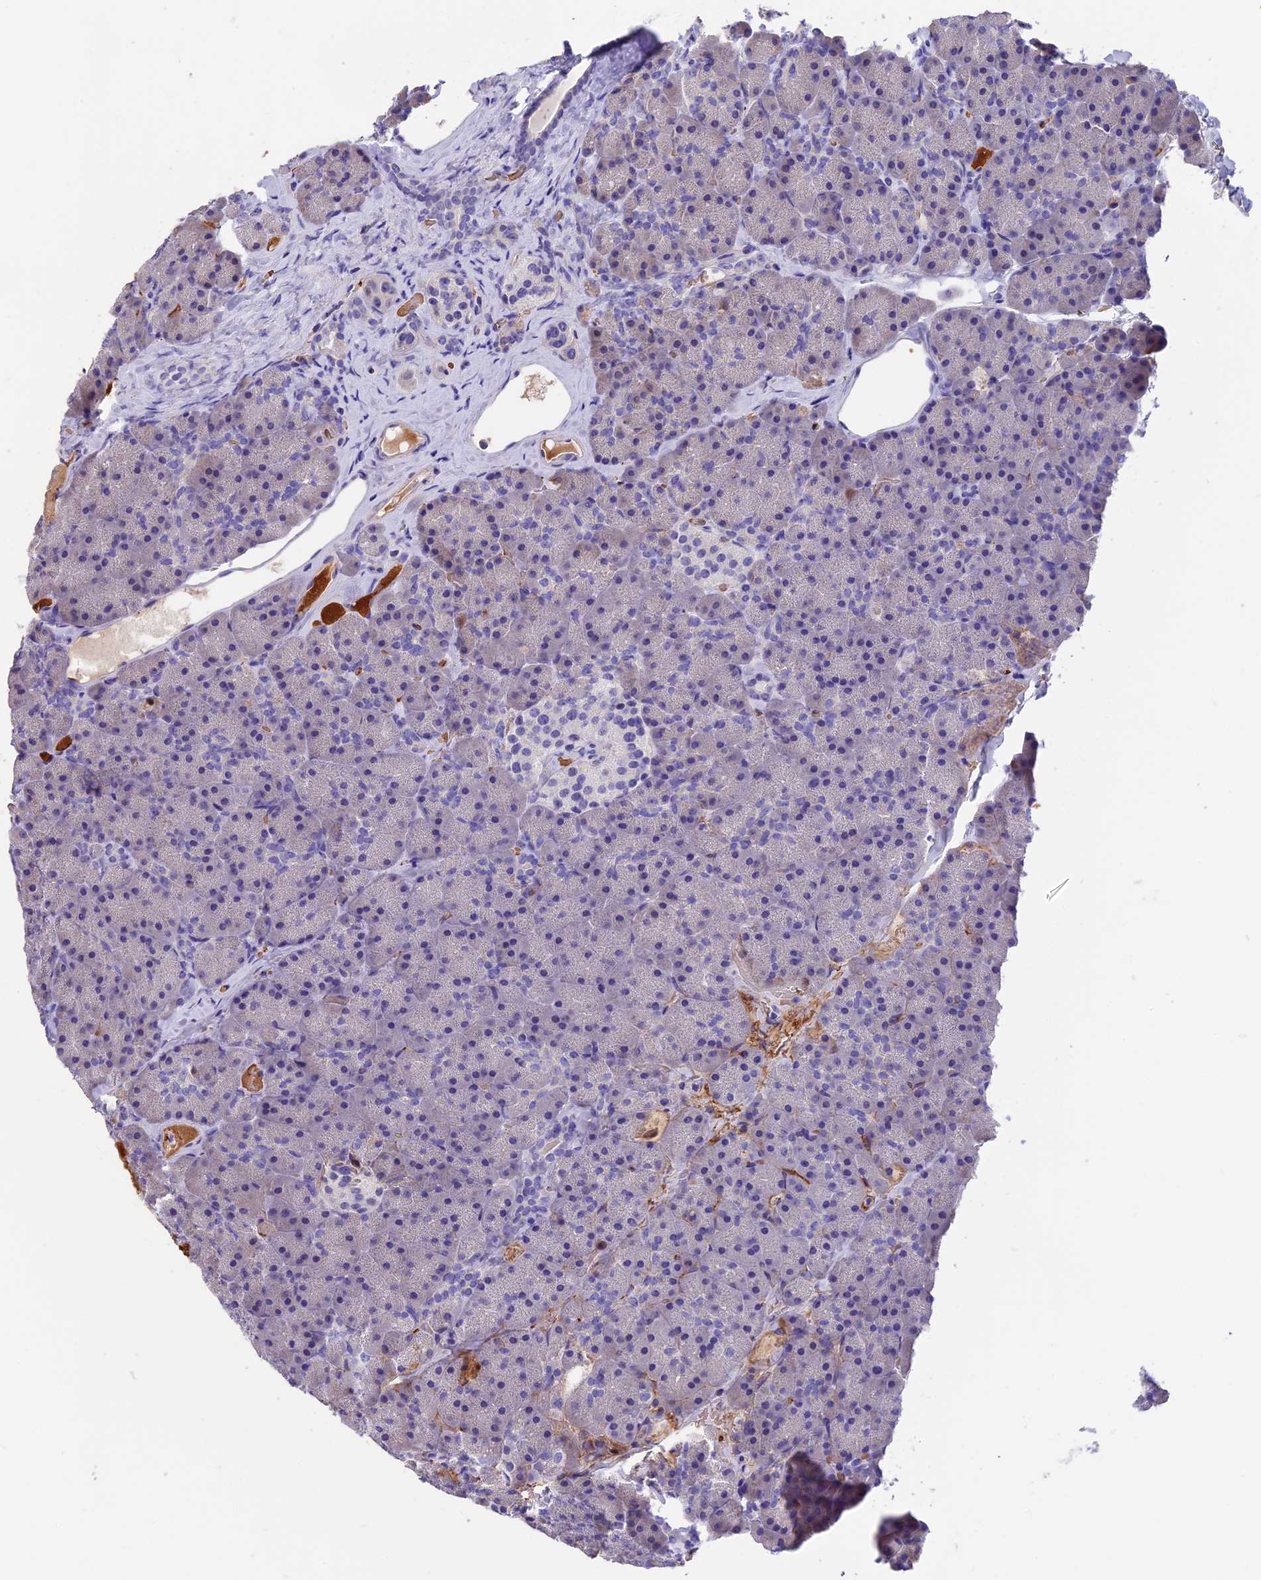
{"staining": {"intensity": "negative", "quantity": "none", "location": "none"}, "tissue": "pancreas", "cell_type": "Exocrine glandular cells", "image_type": "normal", "snomed": [{"axis": "morphology", "description": "Normal tissue, NOS"}, {"axis": "topography", "description": "Pancreas"}], "caption": "High power microscopy photomicrograph of an immunohistochemistry photomicrograph of normal pancreas, revealing no significant expression in exocrine glandular cells.", "gene": "TNNC2", "patient": {"sex": "male", "age": 36}}